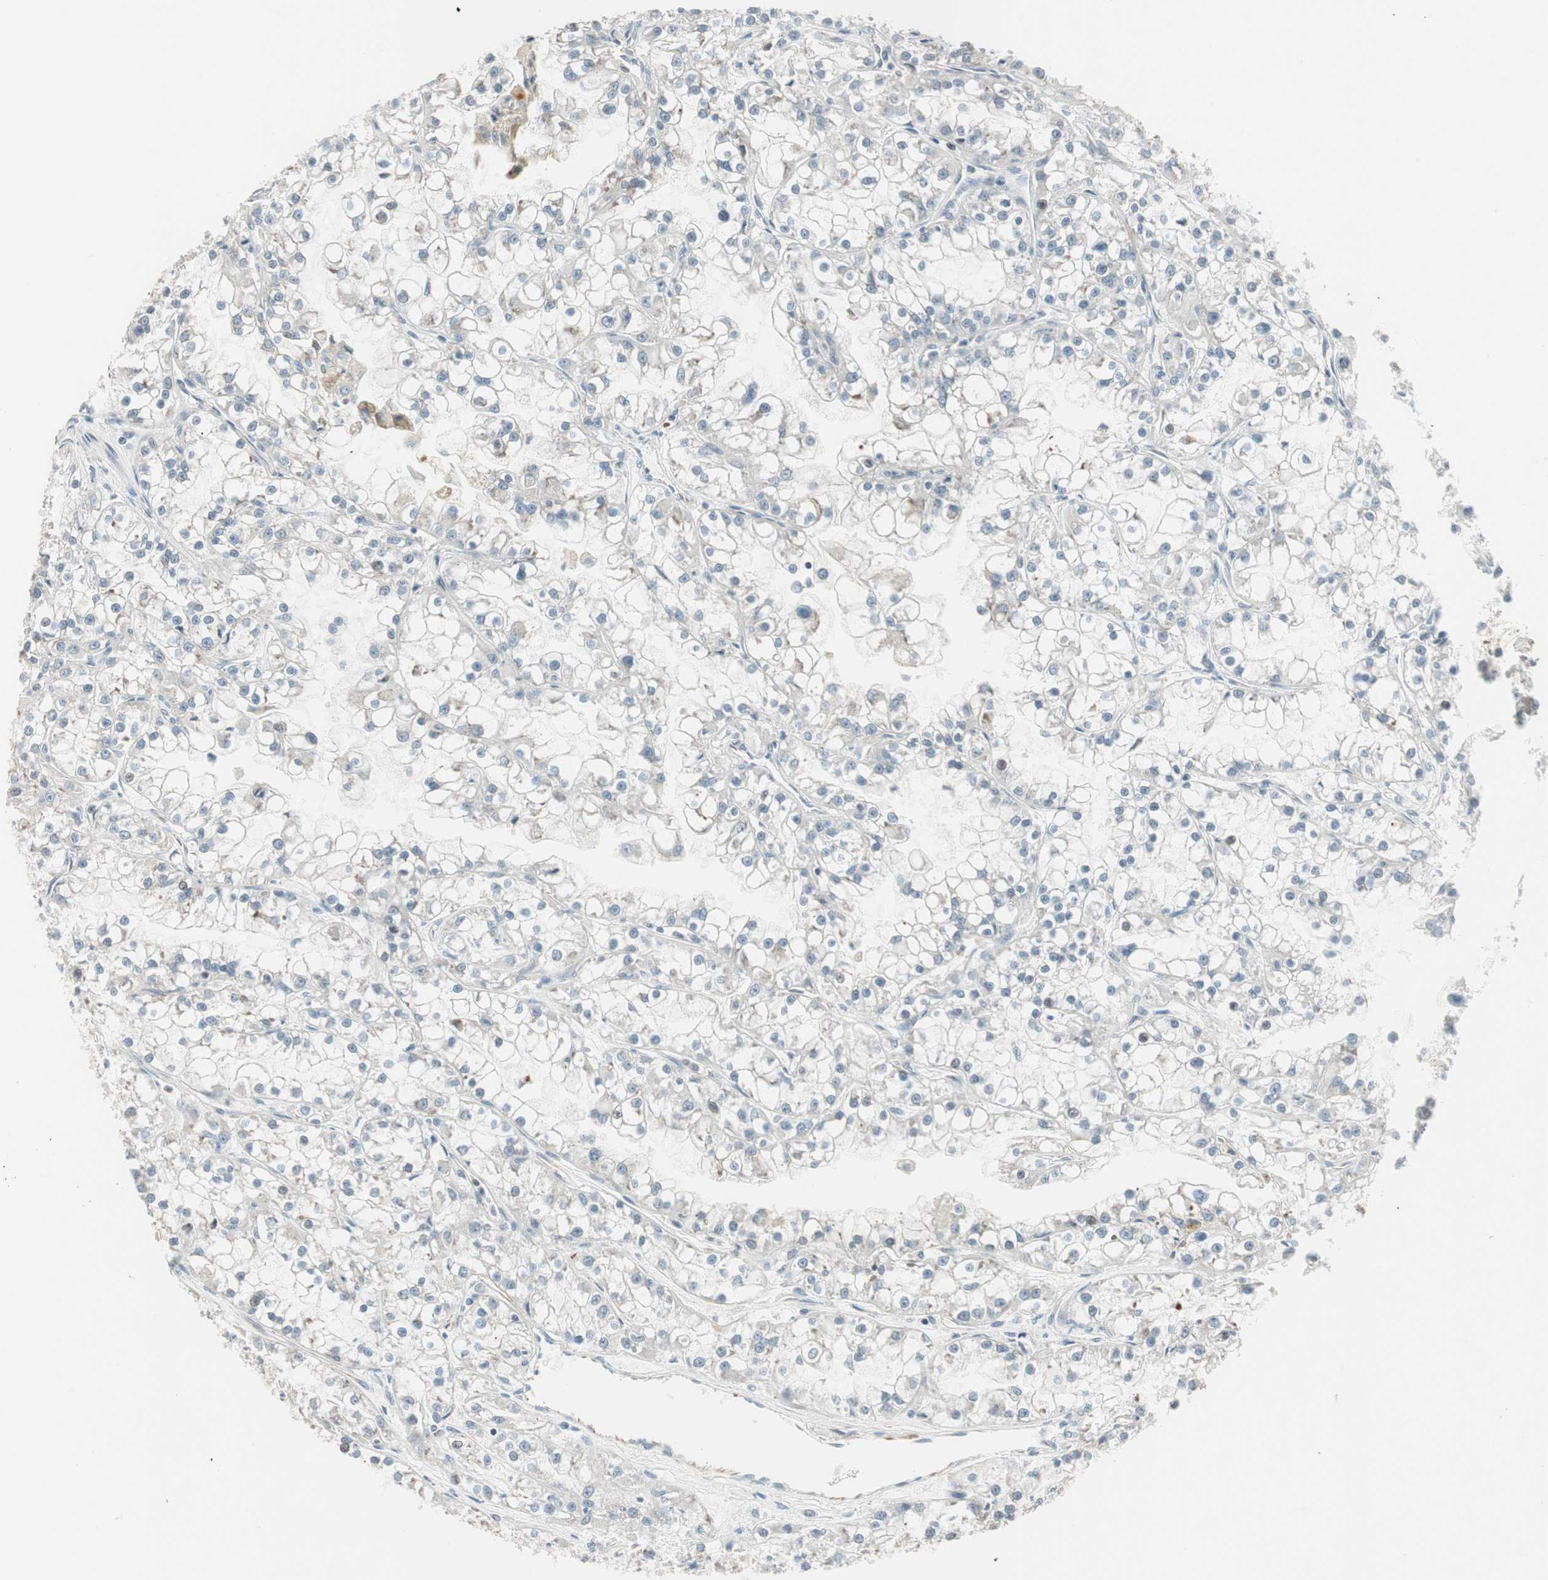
{"staining": {"intensity": "weak", "quantity": "<25%", "location": "nuclear"}, "tissue": "renal cancer", "cell_type": "Tumor cells", "image_type": "cancer", "snomed": [{"axis": "morphology", "description": "Adenocarcinoma, NOS"}, {"axis": "topography", "description": "Kidney"}], "caption": "Tumor cells show no significant positivity in renal adenocarcinoma.", "gene": "MAD2L2", "patient": {"sex": "female", "age": 52}}